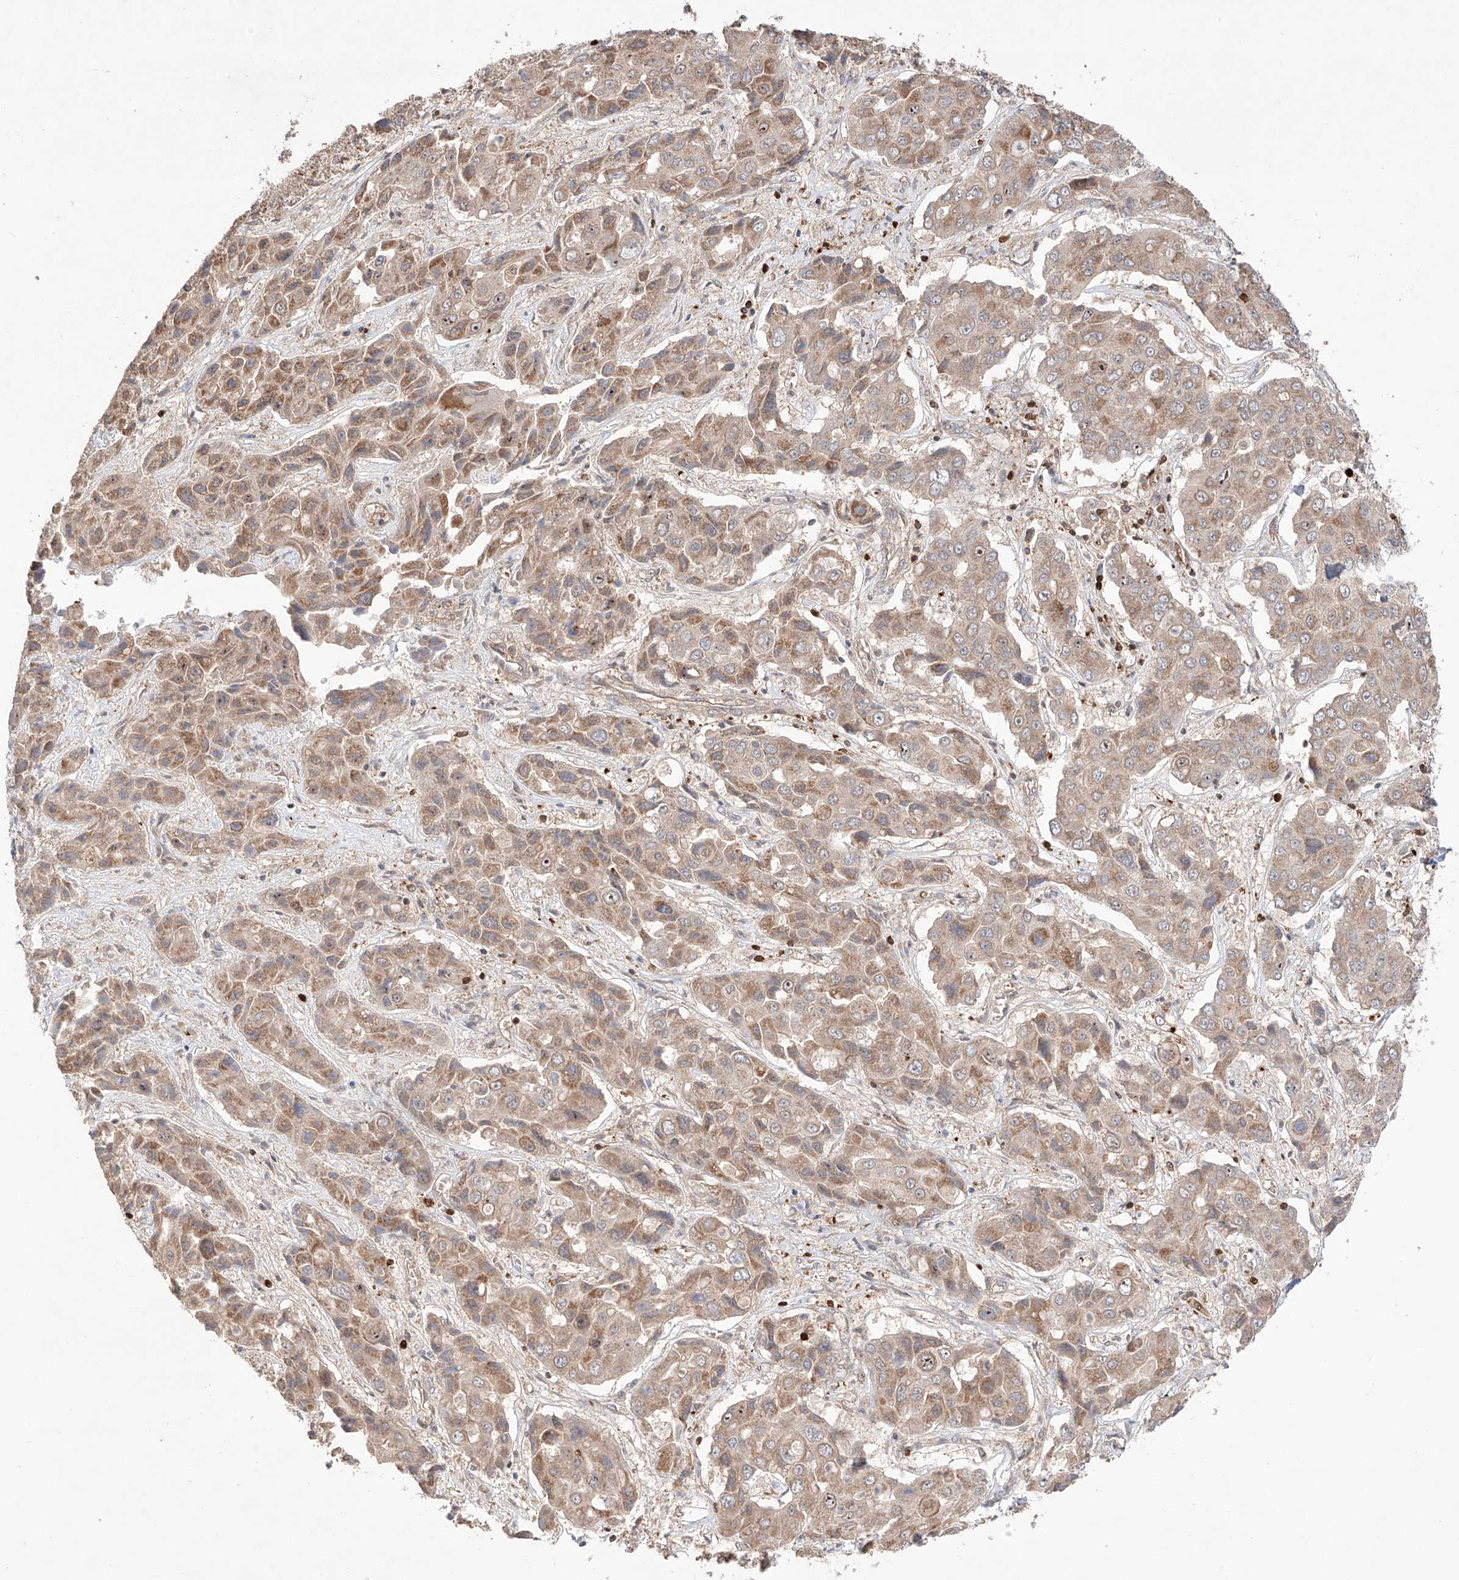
{"staining": {"intensity": "moderate", "quantity": ">75%", "location": "cytoplasmic/membranous"}, "tissue": "liver cancer", "cell_type": "Tumor cells", "image_type": "cancer", "snomed": [{"axis": "morphology", "description": "Cholangiocarcinoma"}, {"axis": "topography", "description": "Liver"}], "caption": "Tumor cells show medium levels of moderate cytoplasmic/membranous positivity in approximately >75% of cells in liver cancer (cholangiocarcinoma). (Brightfield microscopy of DAB IHC at high magnification).", "gene": "IGSF22", "patient": {"sex": "male", "age": 67}}